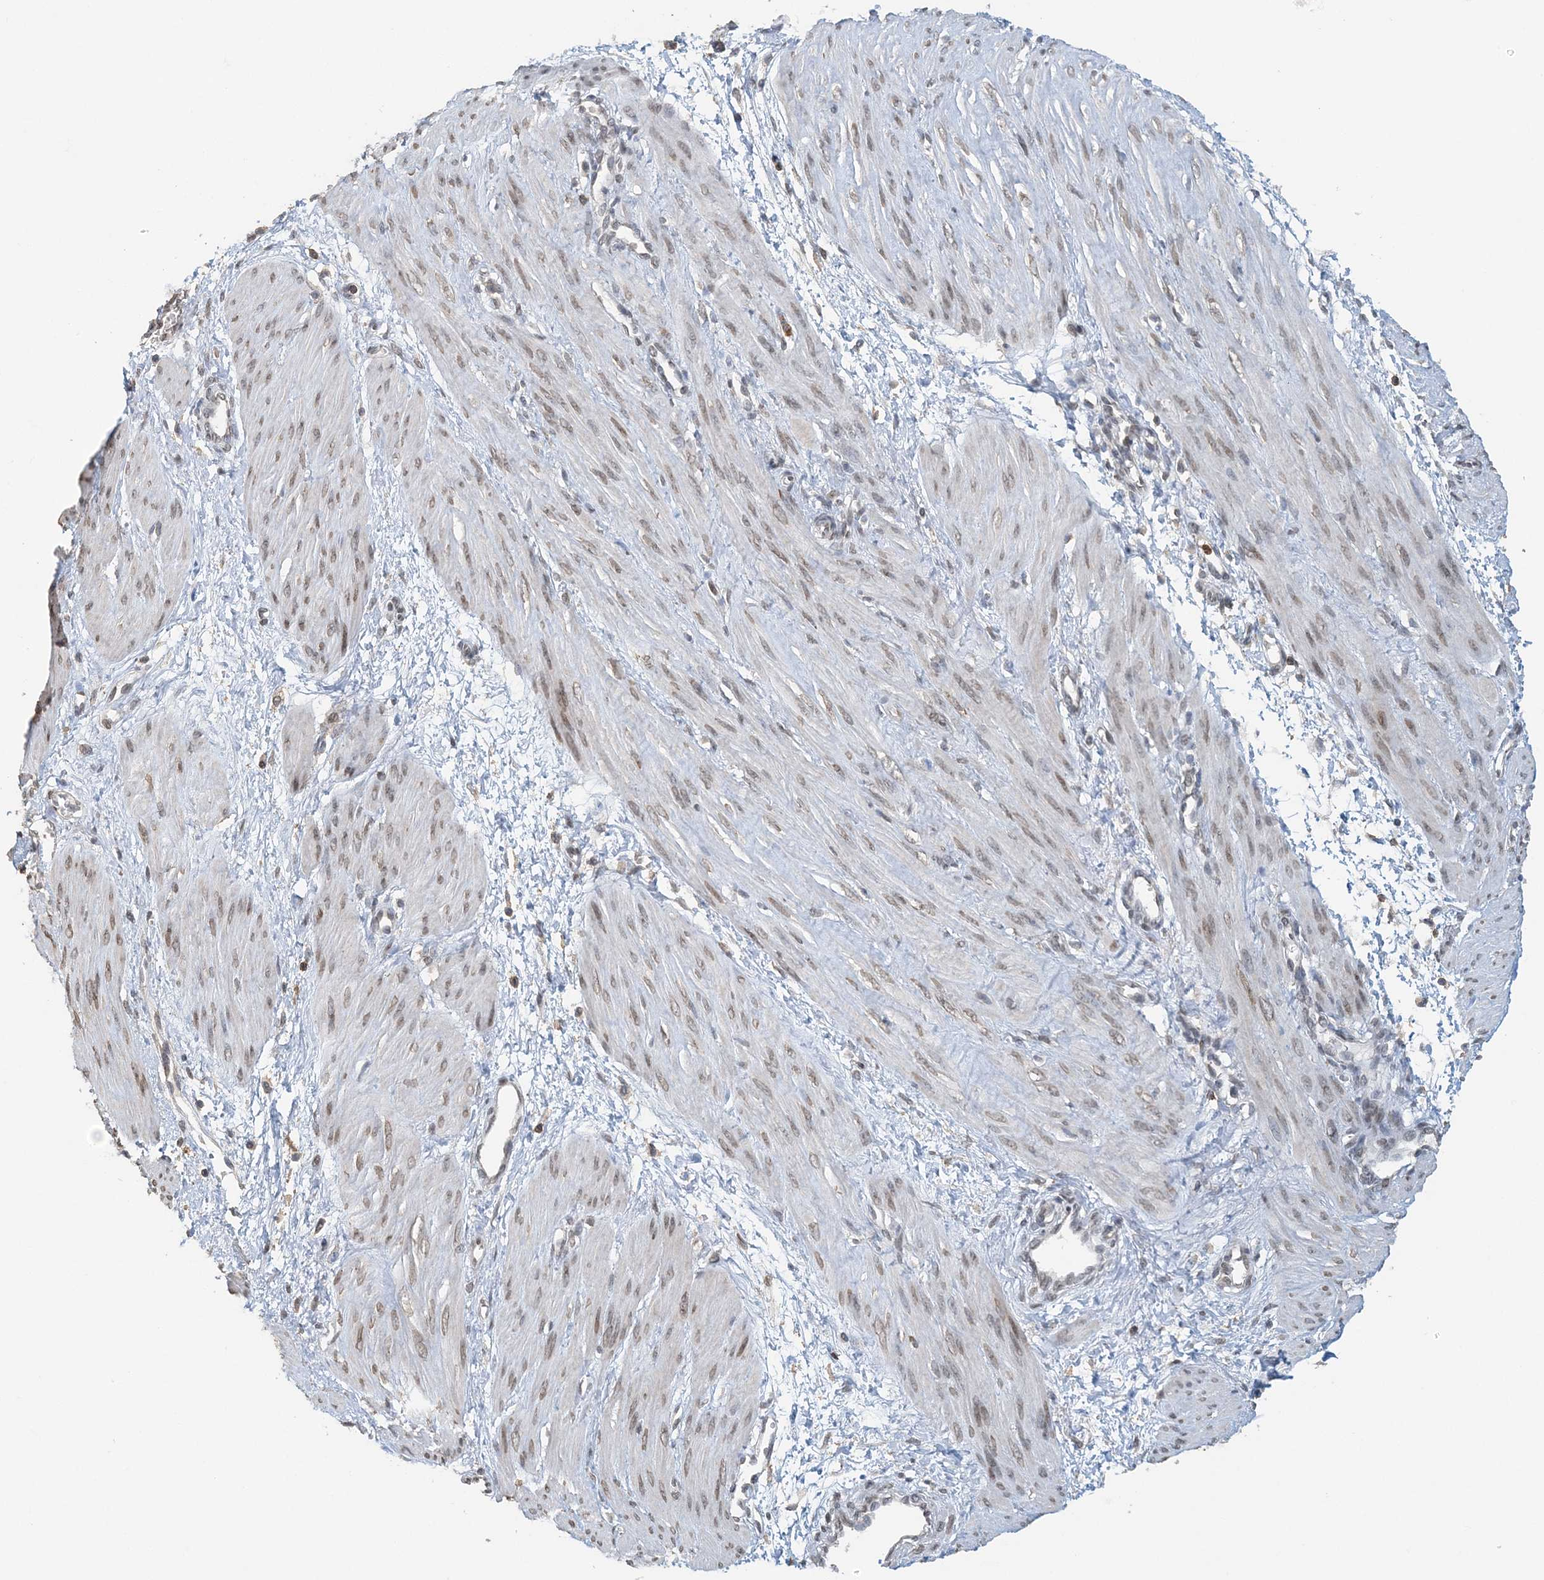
{"staining": {"intensity": "weak", "quantity": ">75%", "location": "nuclear"}, "tissue": "smooth muscle", "cell_type": "Smooth muscle cells", "image_type": "normal", "snomed": [{"axis": "morphology", "description": "Normal tissue, NOS"}, {"axis": "topography", "description": "Endometrium"}], "caption": "Smooth muscle stained with a brown dye shows weak nuclear positive expression in about >75% of smooth muscle cells.", "gene": "FAM110A", "patient": {"sex": "female", "age": 33}}